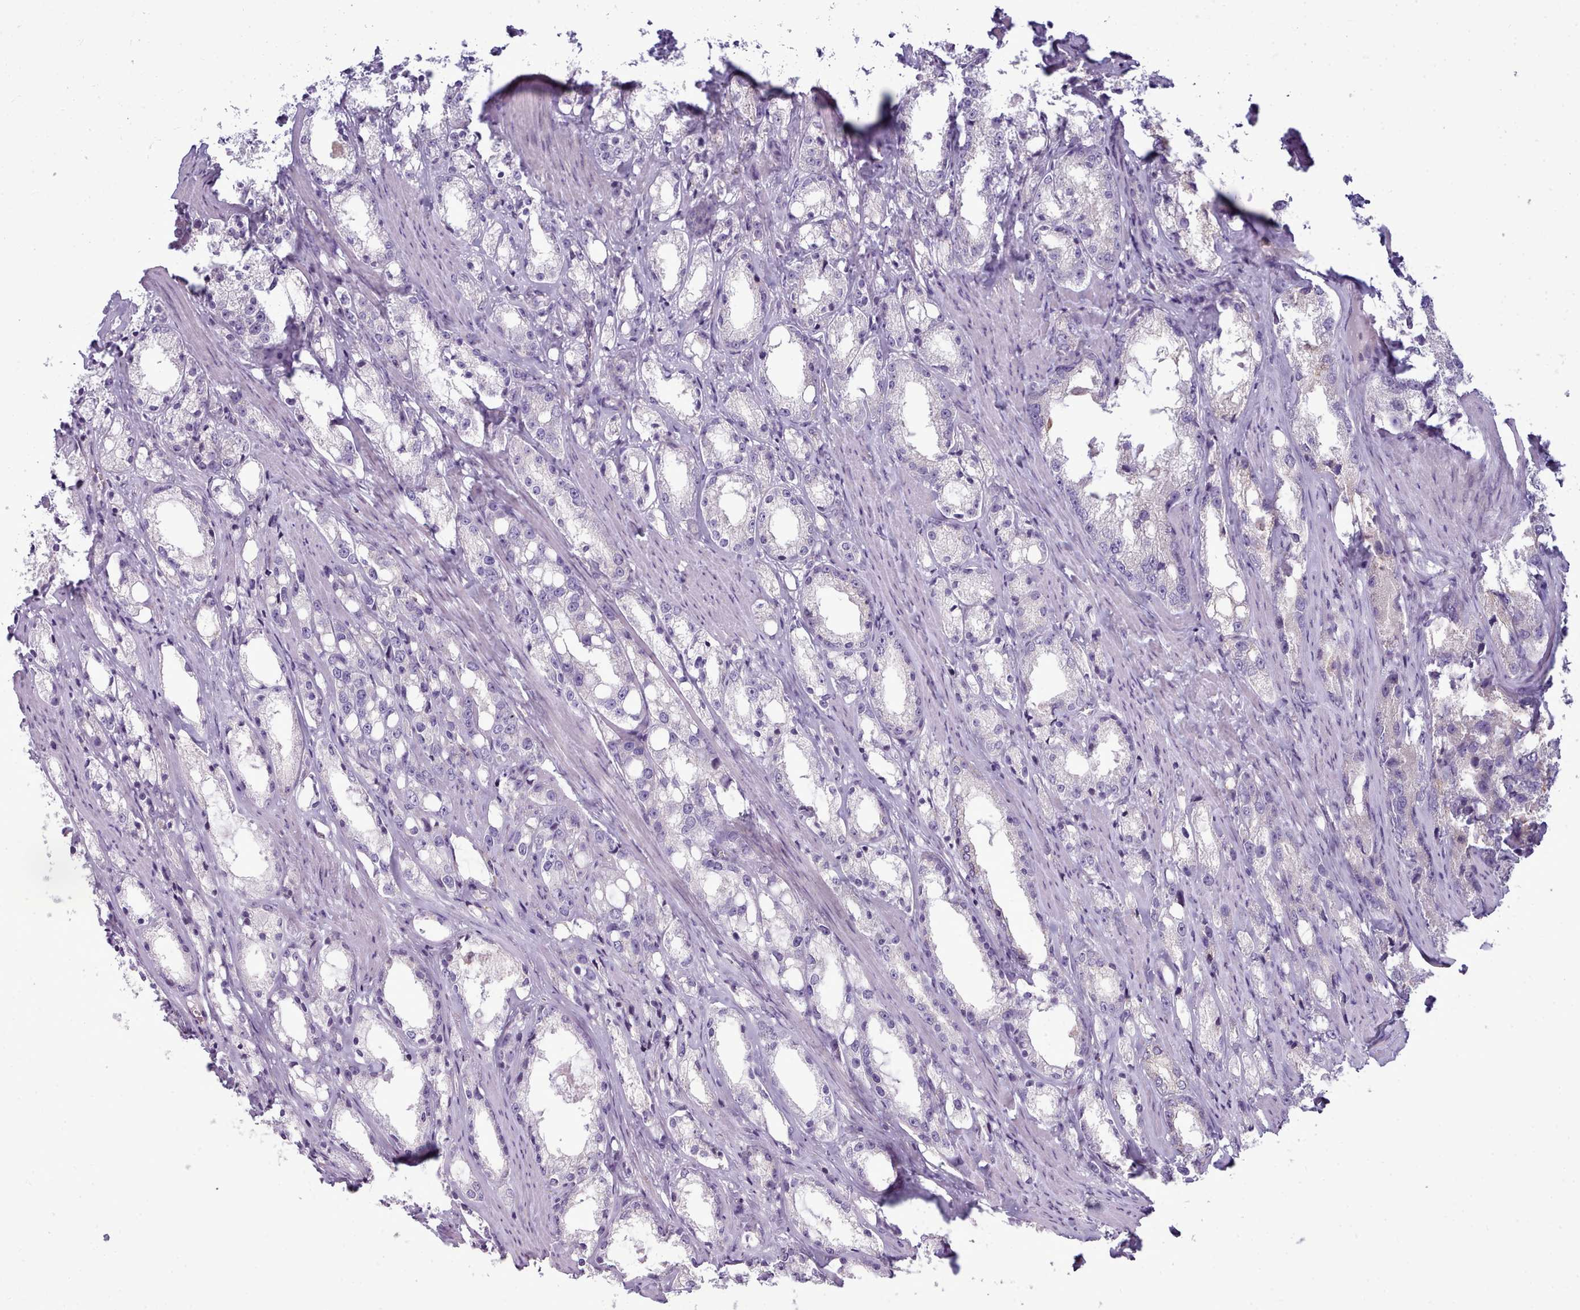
{"staining": {"intensity": "negative", "quantity": "none", "location": "none"}, "tissue": "prostate cancer", "cell_type": "Tumor cells", "image_type": "cancer", "snomed": [{"axis": "morphology", "description": "Adenocarcinoma, High grade"}, {"axis": "topography", "description": "Prostate"}], "caption": "Micrograph shows no protein positivity in tumor cells of prostate cancer tissue. (DAB (3,3'-diaminobenzidine) immunohistochemistry with hematoxylin counter stain).", "gene": "MYRFL", "patient": {"sex": "male", "age": 66}}